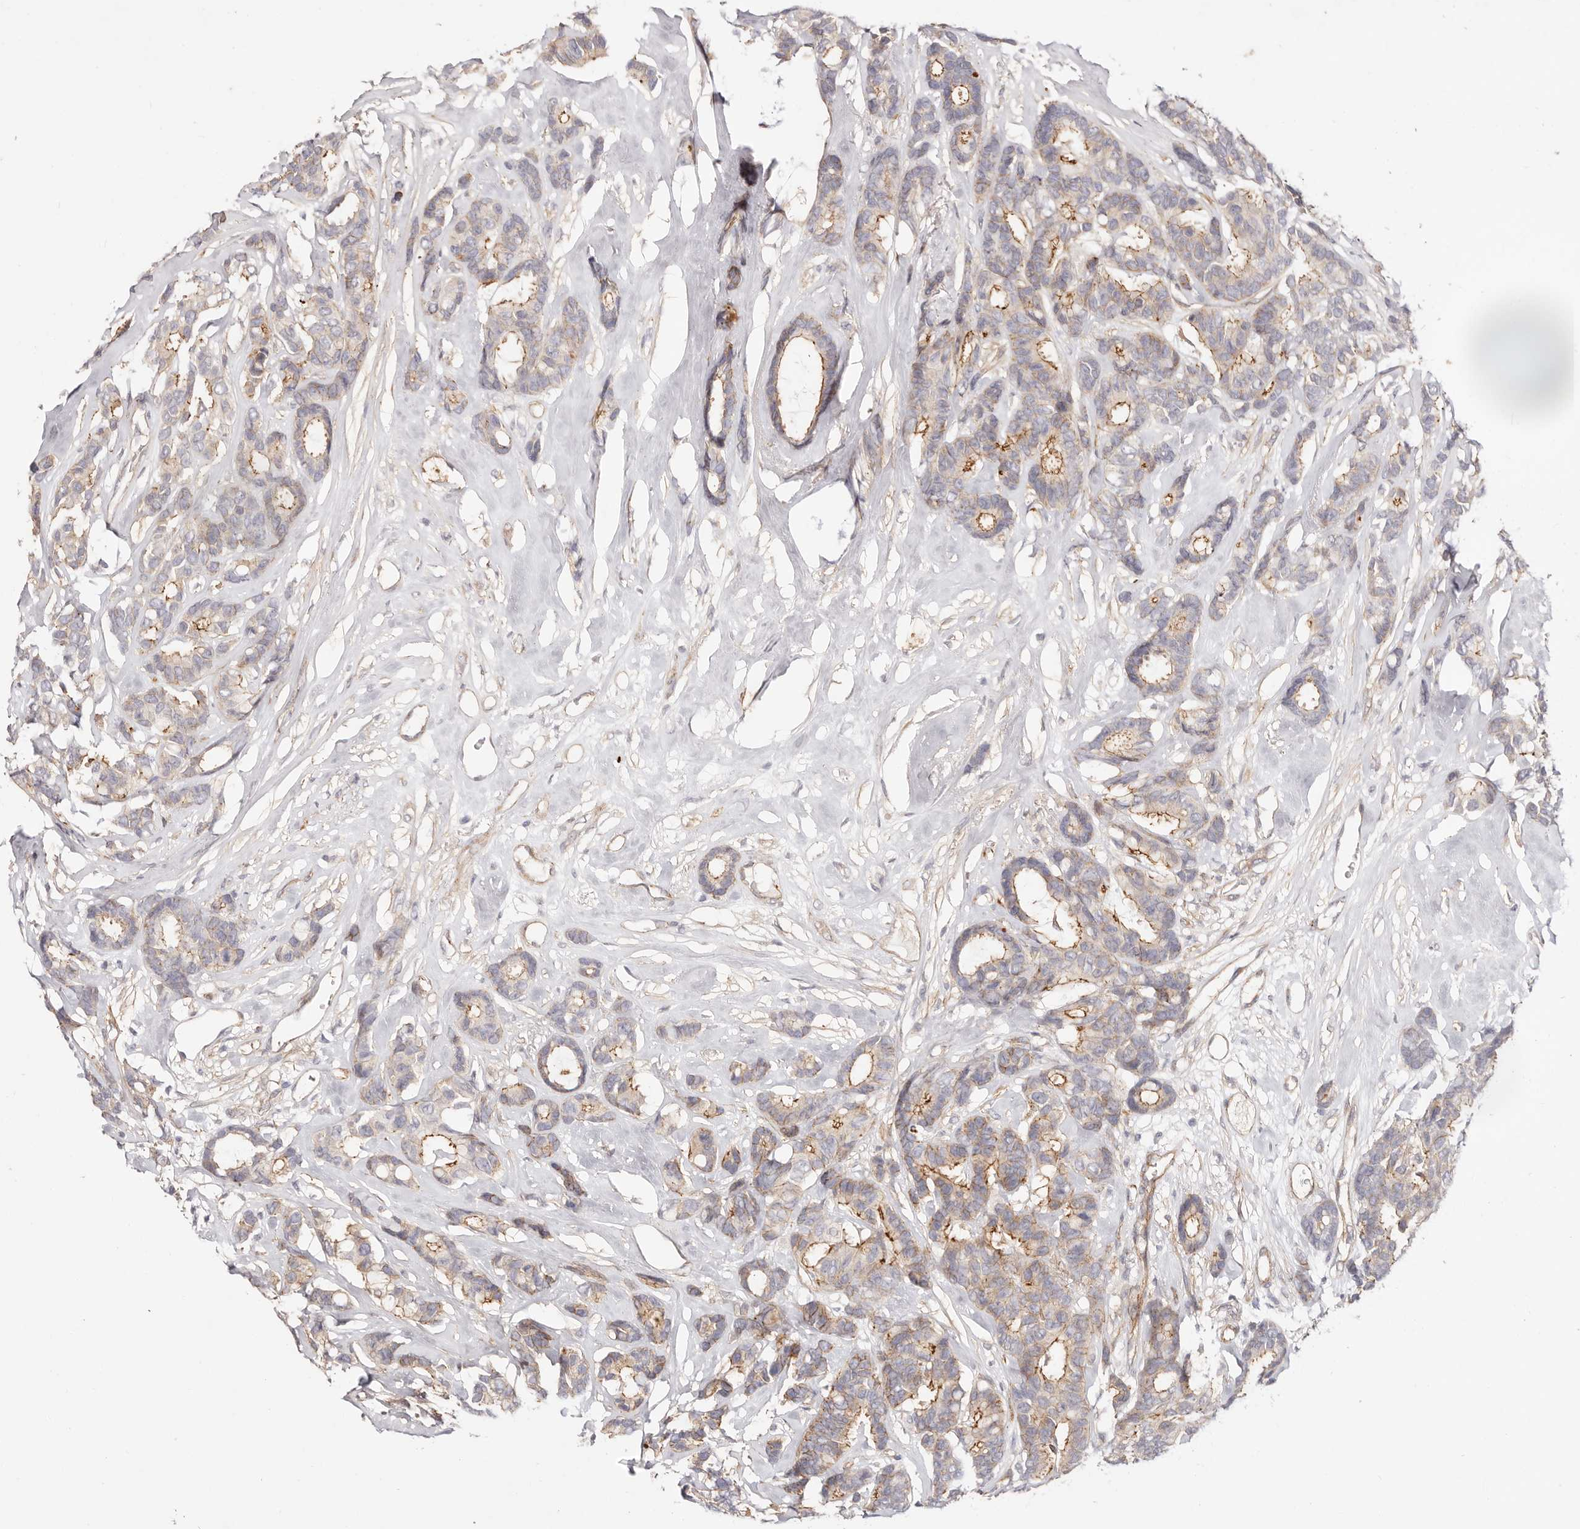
{"staining": {"intensity": "moderate", "quantity": "25%-75%", "location": "cytoplasmic/membranous"}, "tissue": "breast cancer", "cell_type": "Tumor cells", "image_type": "cancer", "snomed": [{"axis": "morphology", "description": "Duct carcinoma"}, {"axis": "topography", "description": "Breast"}], "caption": "Breast invasive ductal carcinoma was stained to show a protein in brown. There is medium levels of moderate cytoplasmic/membranous positivity in approximately 25%-75% of tumor cells.", "gene": "SLC35B2", "patient": {"sex": "female", "age": 87}}